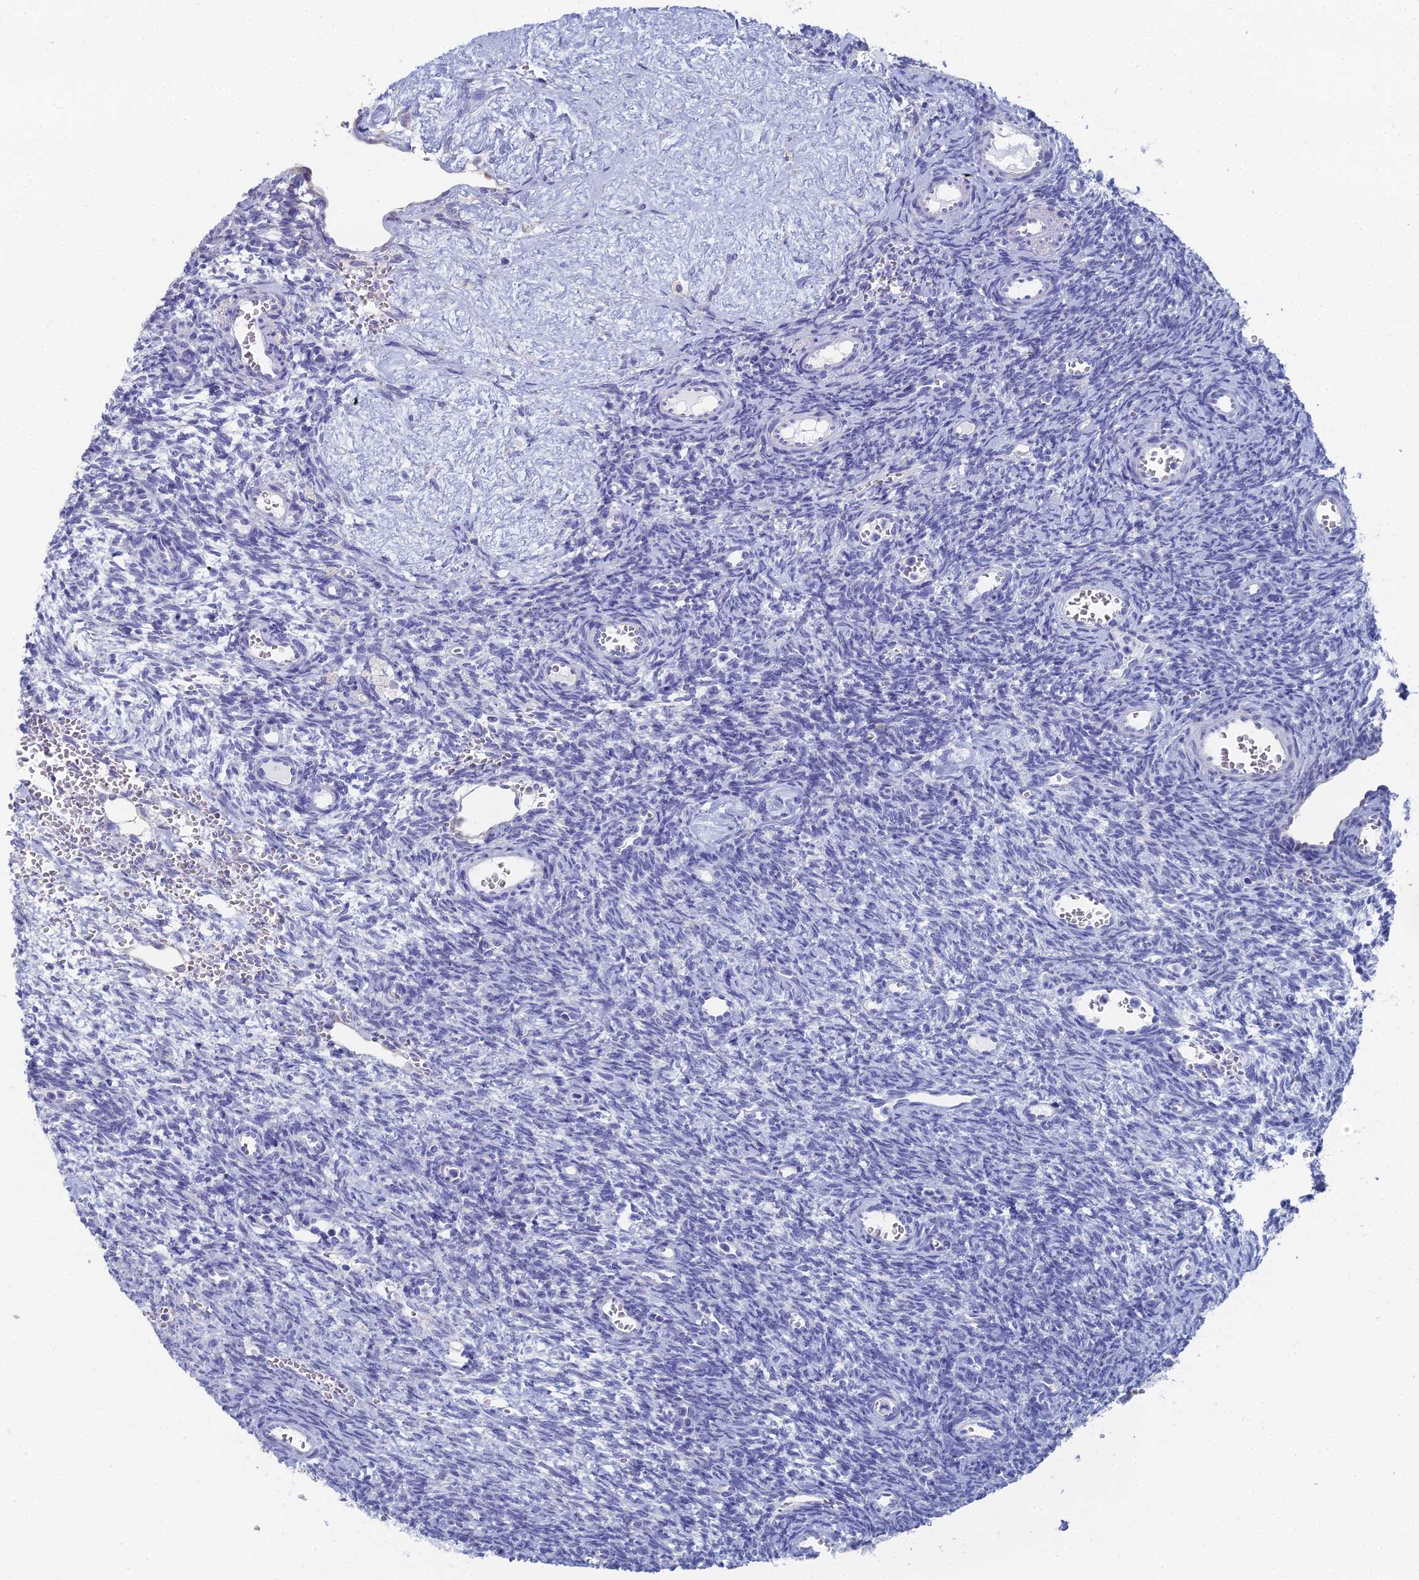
{"staining": {"intensity": "negative", "quantity": "none", "location": "none"}, "tissue": "ovary", "cell_type": "Ovarian stroma cells", "image_type": "normal", "snomed": [{"axis": "morphology", "description": "Normal tissue, NOS"}, {"axis": "topography", "description": "Ovary"}], "caption": "Human ovary stained for a protein using IHC reveals no staining in ovarian stroma cells.", "gene": "TNNT3", "patient": {"sex": "female", "age": 39}}